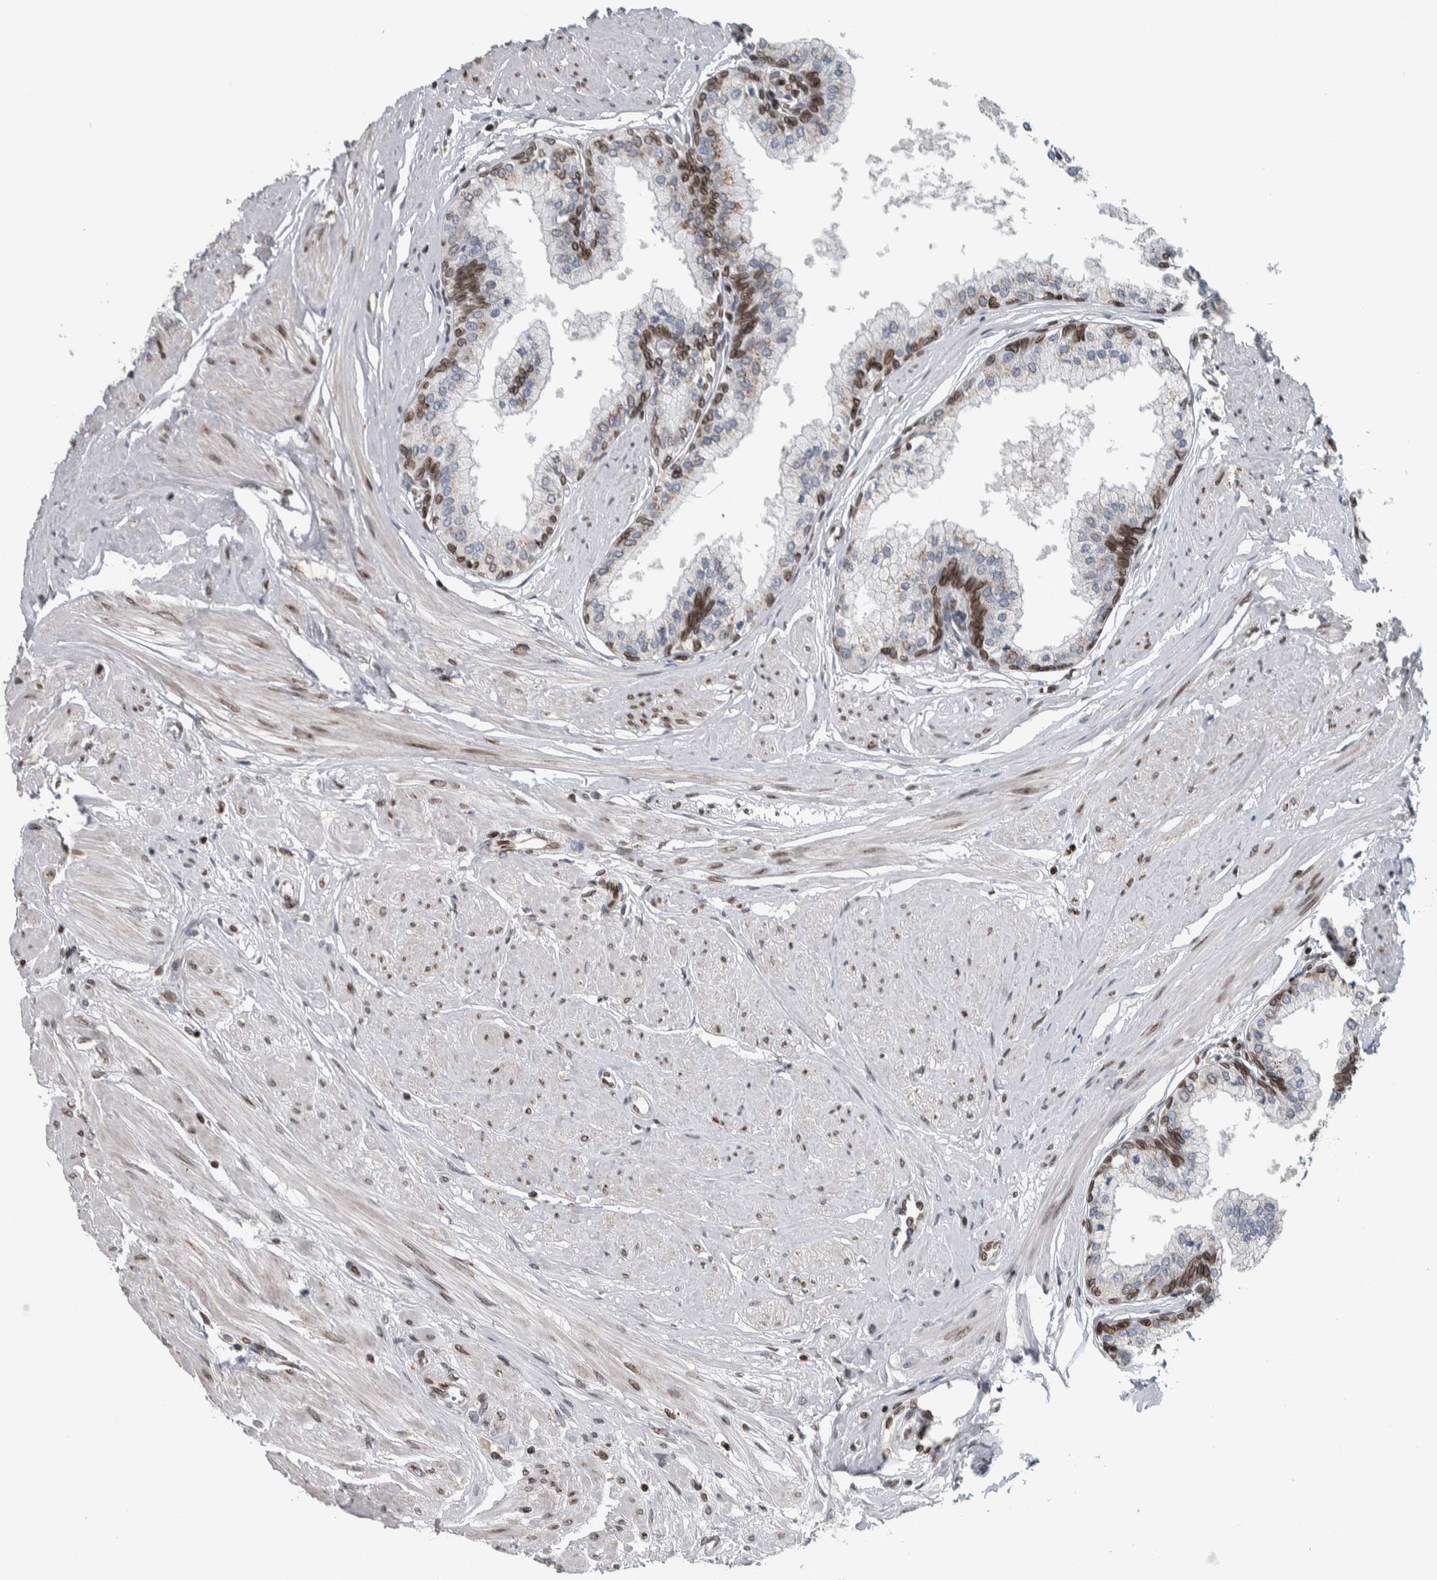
{"staining": {"intensity": "moderate", "quantity": "<25%", "location": "cytoplasmic/membranous,nuclear"}, "tissue": "seminal vesicle", "cell_type": "Glandular cells", "image_type": "normal", "snomed": [{"axis": "morphology", "description": "Normal tissue, NOS"}, {"axis": "topography", "description": "Prostate"}, {"axis": "topography", "description": "Seminal veicle"}], "caption": "Glandular cells display low levels of moderate cytoplasmic/membranous,nuclear staining in about <25% of cells in normal human seminal vesicle.", "gene": "FAM135B", "patient": {"sex": "male", "age": 60}}